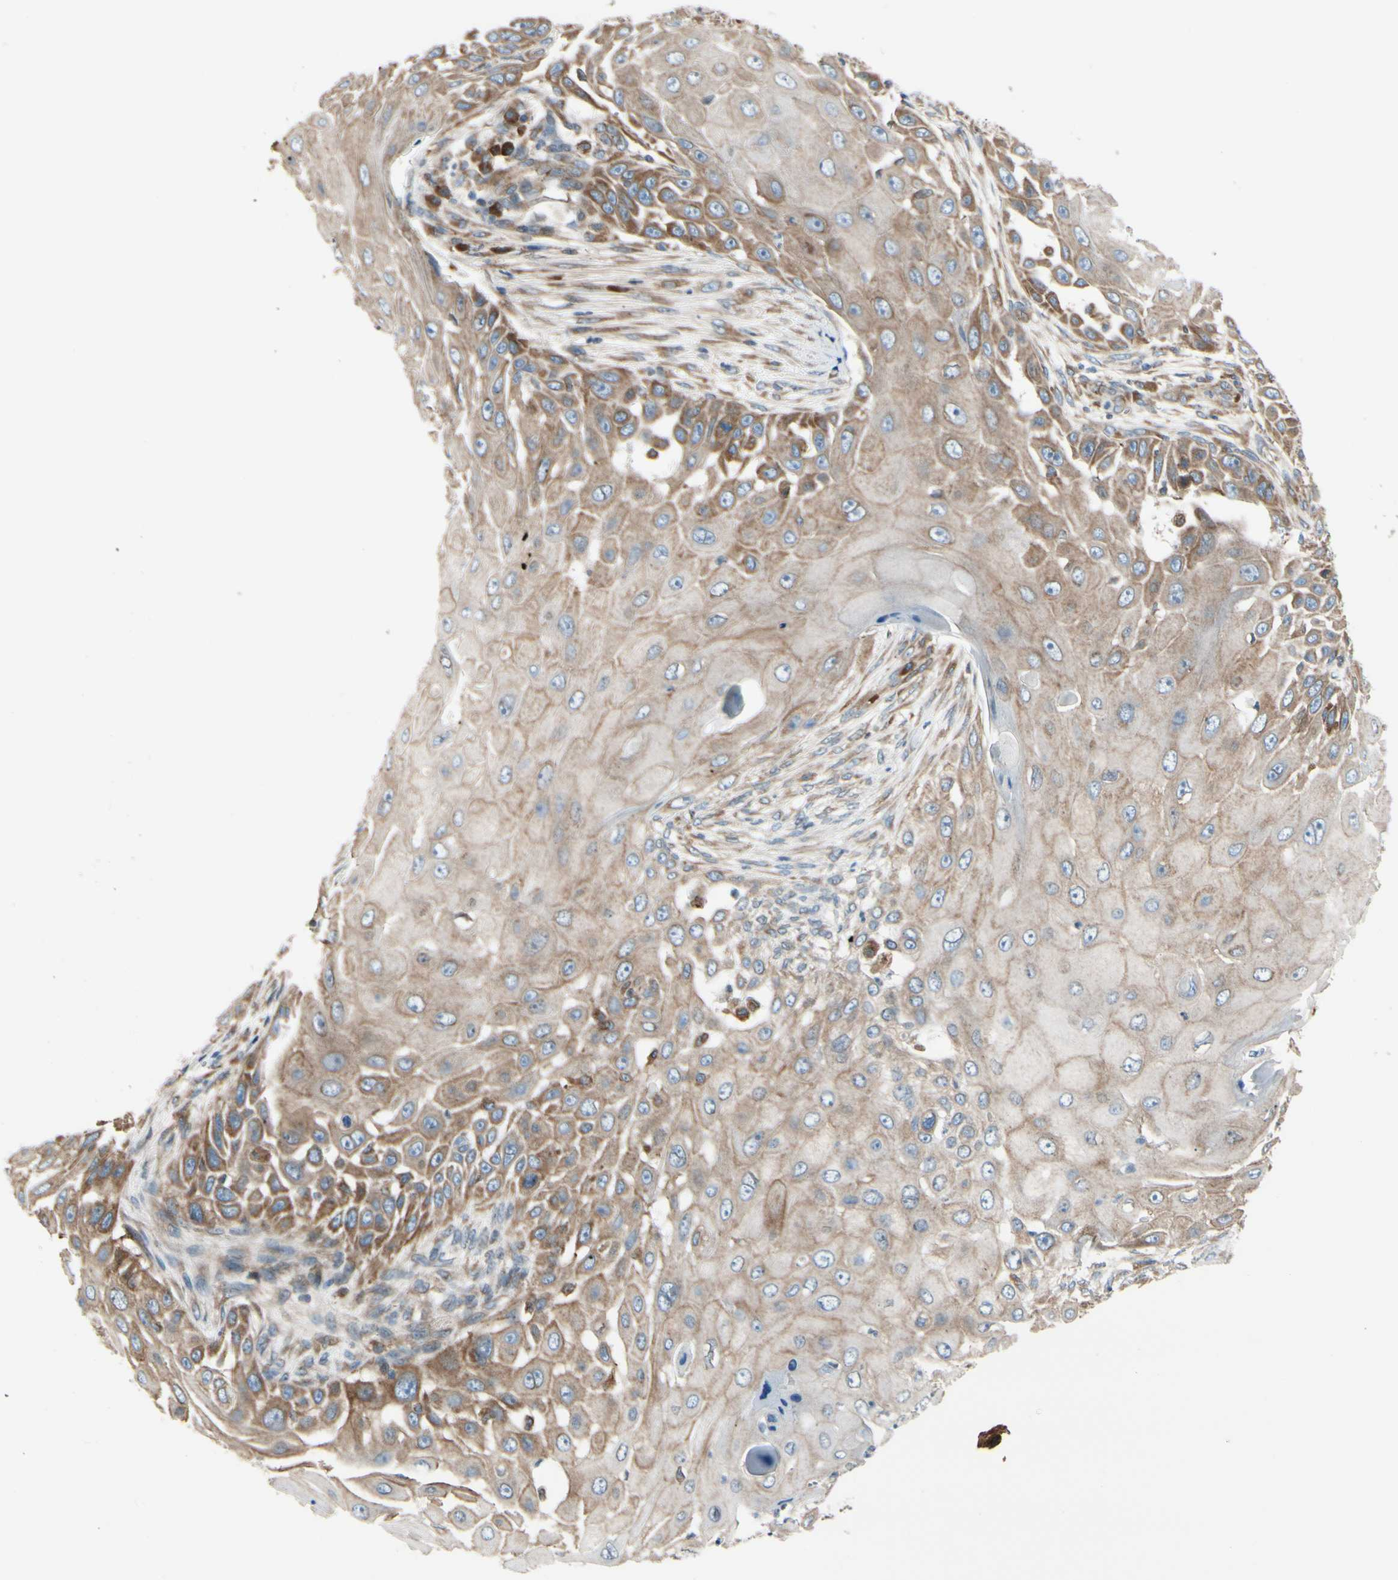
{"staining": {"intensity": "moderate", "quantity": ">75%", "location": "cytoplasmic/membranous"}, "tissue": "skin cancer", "cell_type": "Tumor cells", "image_type": "cancer", "snomed": [{"axis": "morphology", "description": "Squamous cell carcinoma, NOS"}, {"axis": "topography", "description": "Skin"}], "caption": "Moderate cytoplasmic/membranous staining is appreciated in about >75% of tumor cells in skin squamous cell carcinoma.", "gene": "CLCC1", "patient": {"sex": "female", "age": 44}}